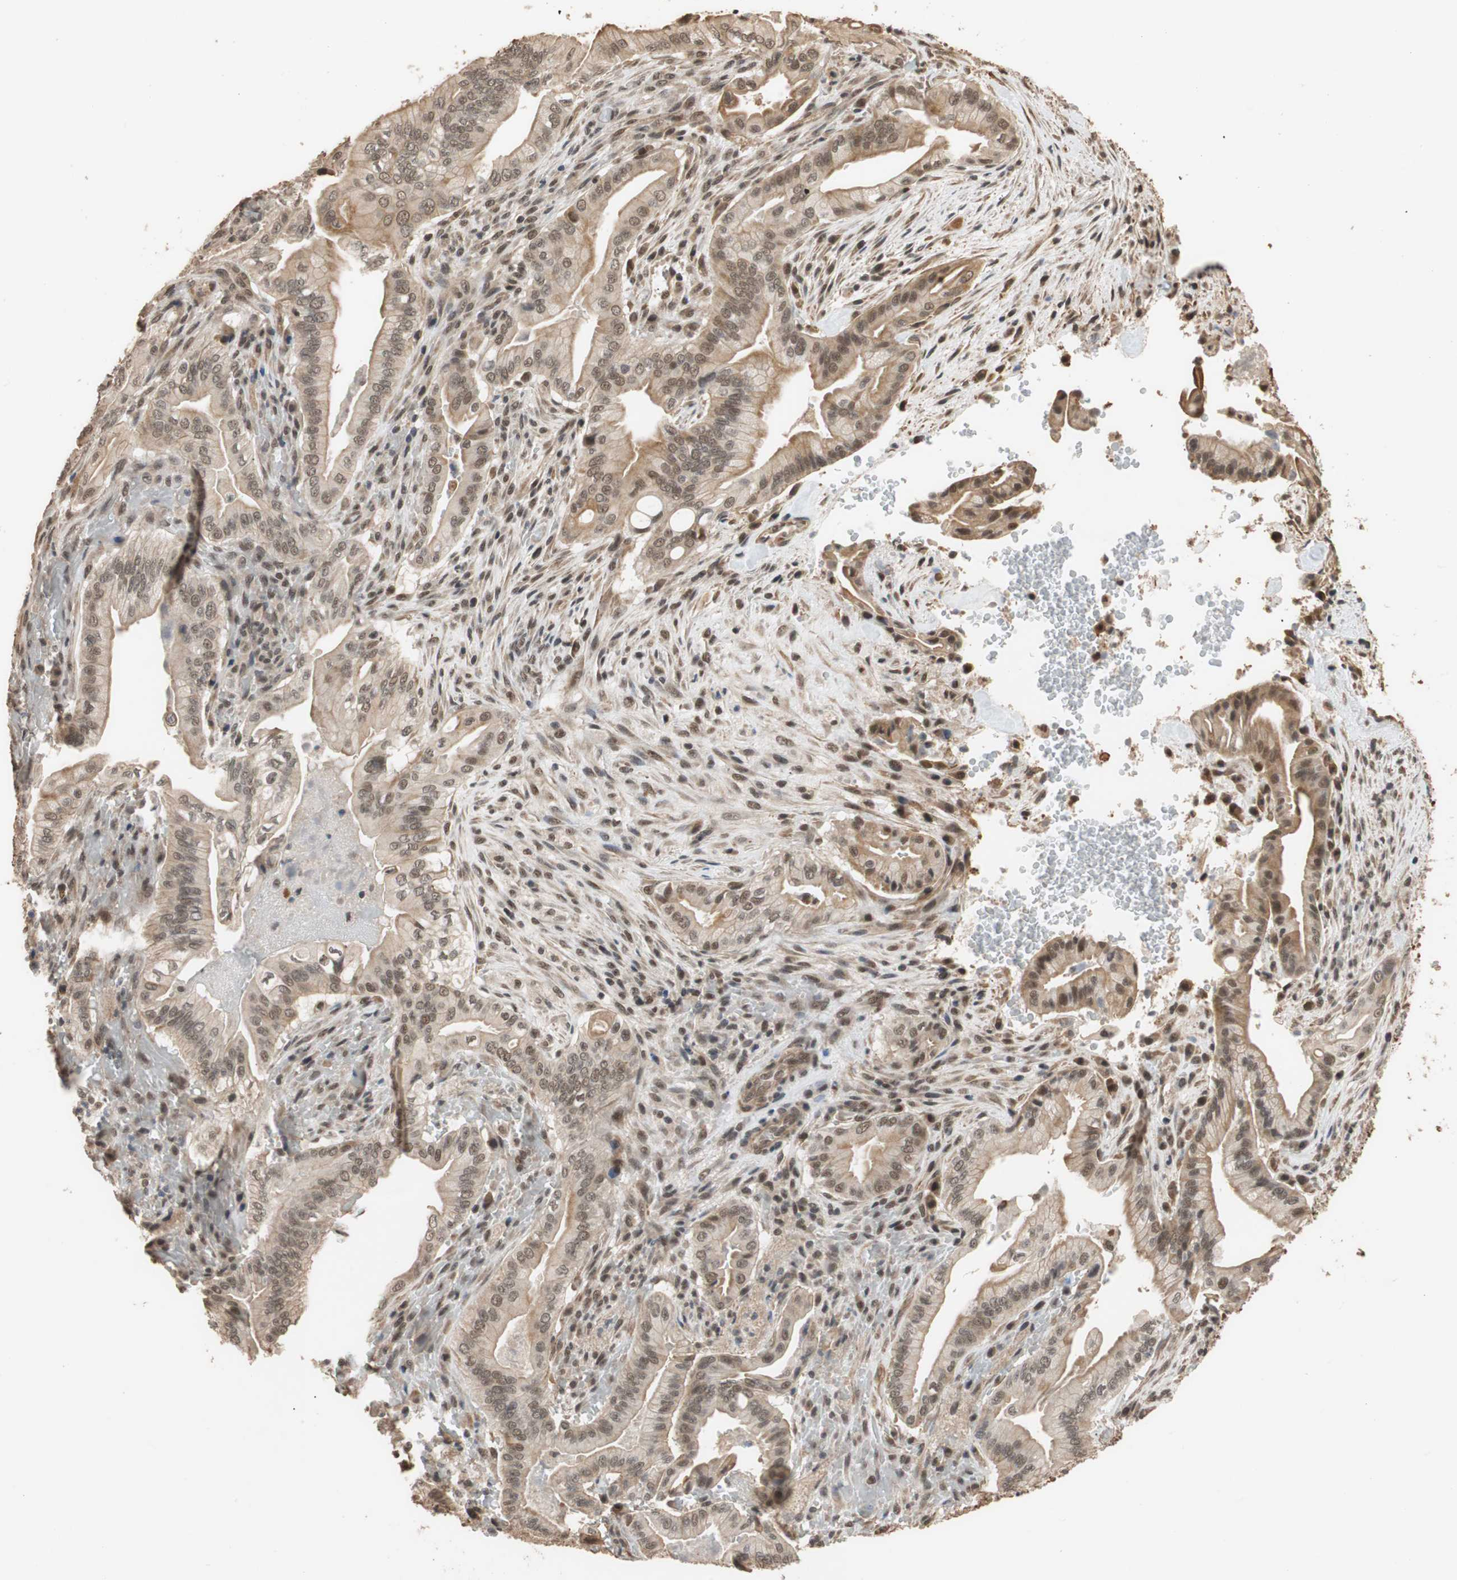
{"staining": {"intensity": "moderate", "quantity": ">75%", "location": "cytoplasmic/membranous,nuclear"}, "tissue": "liver cancer", "cell_type": "Tumor cells", "image_type": "cancer", "snomed": [{"axis": "morphology", "description": "Cholangiocarcinoma"}, {"axis": "topography", "description": "Liver"}], "caption": "The immunohistochemical stain highlights moderate cytoplasmic/membranous and nuclear staining in tumor cells of liver cancer (cholangiocarcinoma) tissue.", "gene": "CDC5L", "patient": {"sex": "female", "age": 68}}